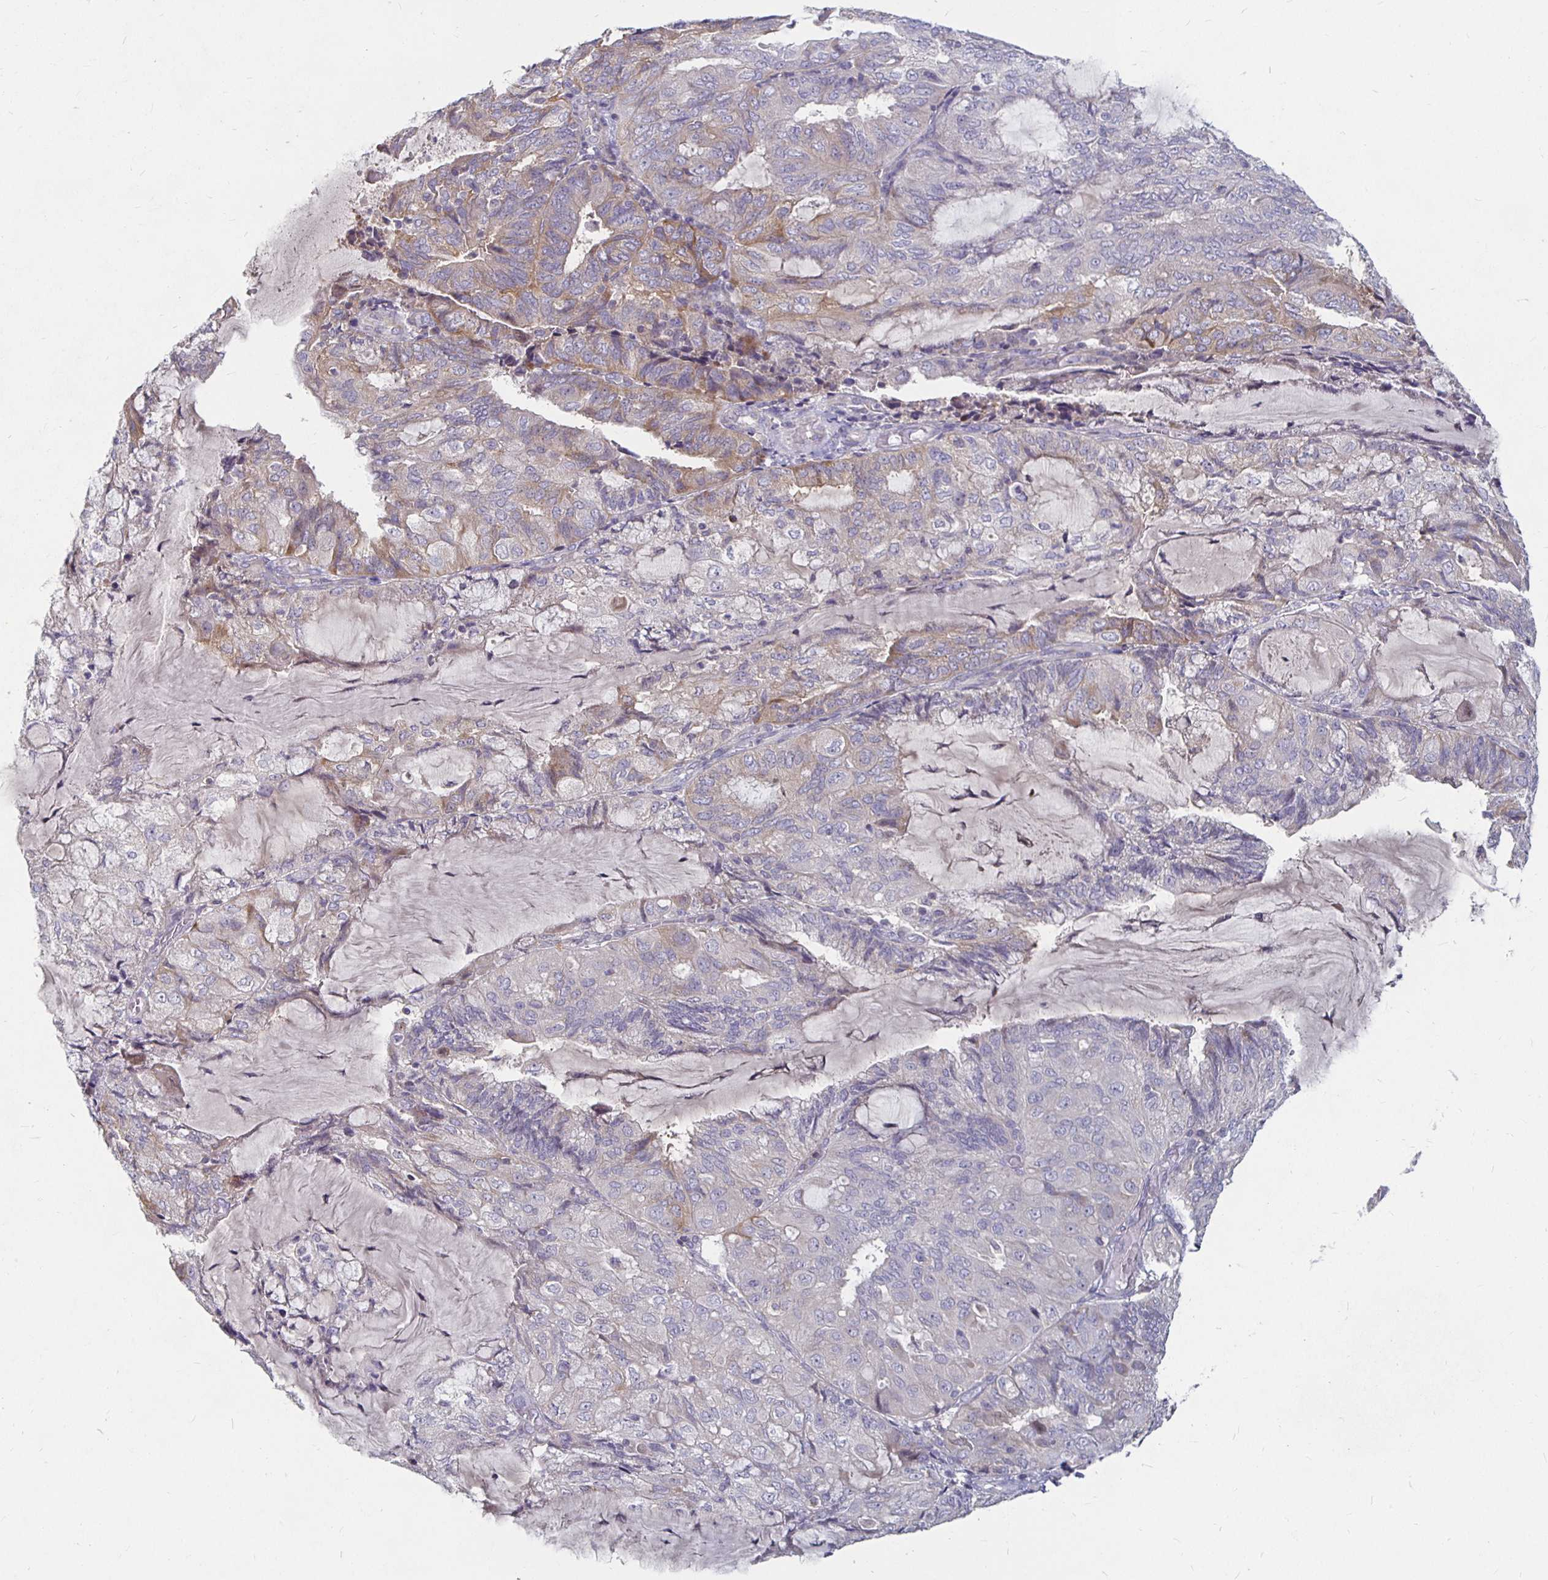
{"staining": {"intensity": "weak", "quantity": "25%-75%", "location": "cytoplasmic/membranous"}, "tissue": "endometrial cancer", "cell_type": "Tumor cells", "image_type": "cancer", "snomed": [{"axis": "morphology", "description": "Adenocarcinoma, NOS"}, {"axis": "topography", "description": "Endometrium"}], "caption": "DAB immunohistochemical staining of human endometrial cancer exhibits weak cytoplasmic/membranous protein expression in about 25%-75% of tumor cells. The staining was performed using DAB to visualize the protein expression in brown, while the nuclei were stained in blue with hematoxylin (Magnification: 20x).", "gene": "RNF144B", "patient": {"sex": "female", "age": 81}}